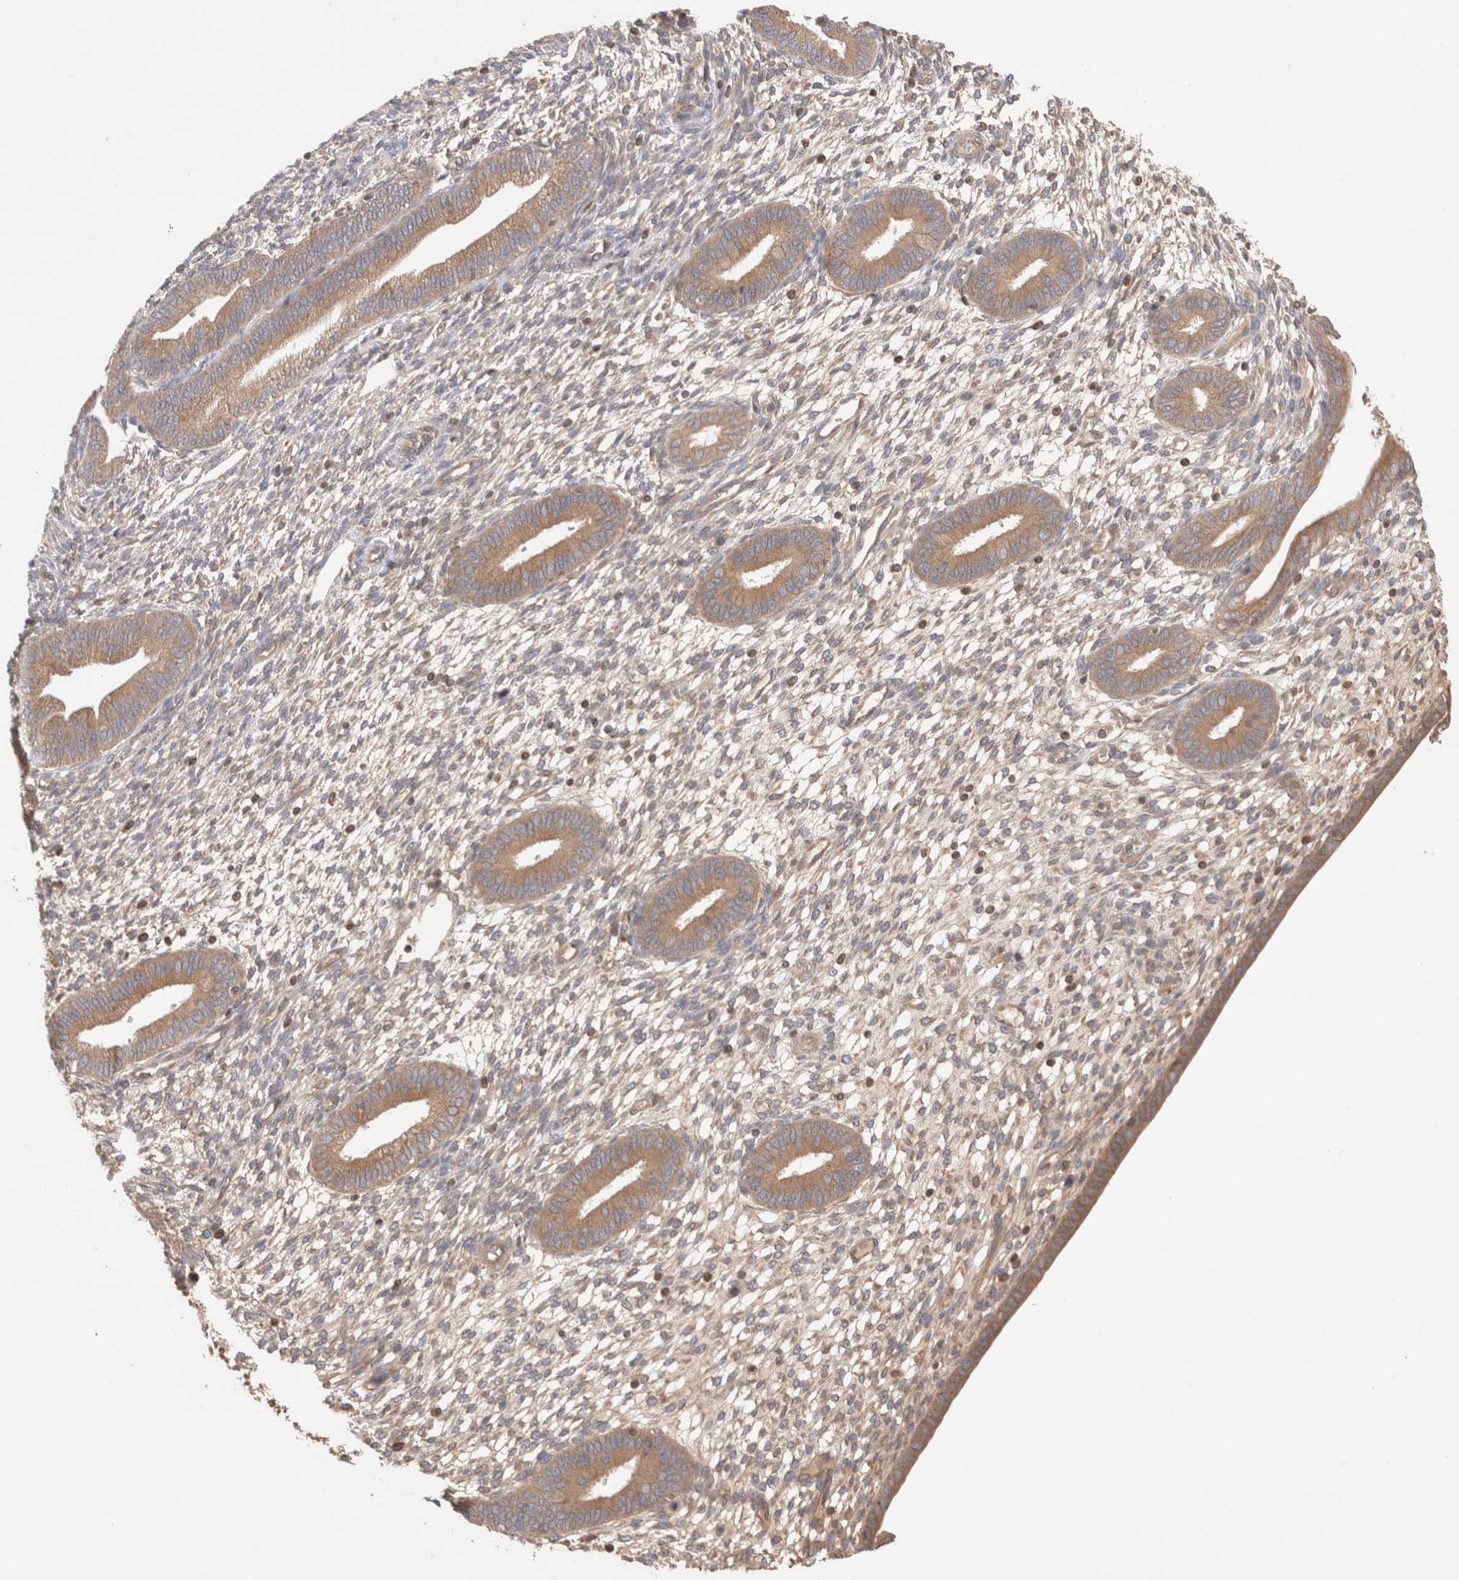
{"staining": {"intensity": "weak", "quantity": ">75%", "location": "cytoplasmic/membranous"}, "tissue": "endometrium", "cell_type": "Cells in endometrial stroma", "image_type": "normal", "snomed": [{"axis": "morphology", "description": "Normal tissue, NOS"}, {"axis": "topography", "description": "Endometrium"}], "caption": "Endometrium stained with IHC exhibits weak cytoplasmic/membranous staining in approximately >75% of cells in endometrial stroma. (Stains: DAB in brown, nuclei in blue, Microscopy: brightfield microscopy at high magnification).", "gene": "SIKE1", "patient": {"sex": "female", "age": 46}}